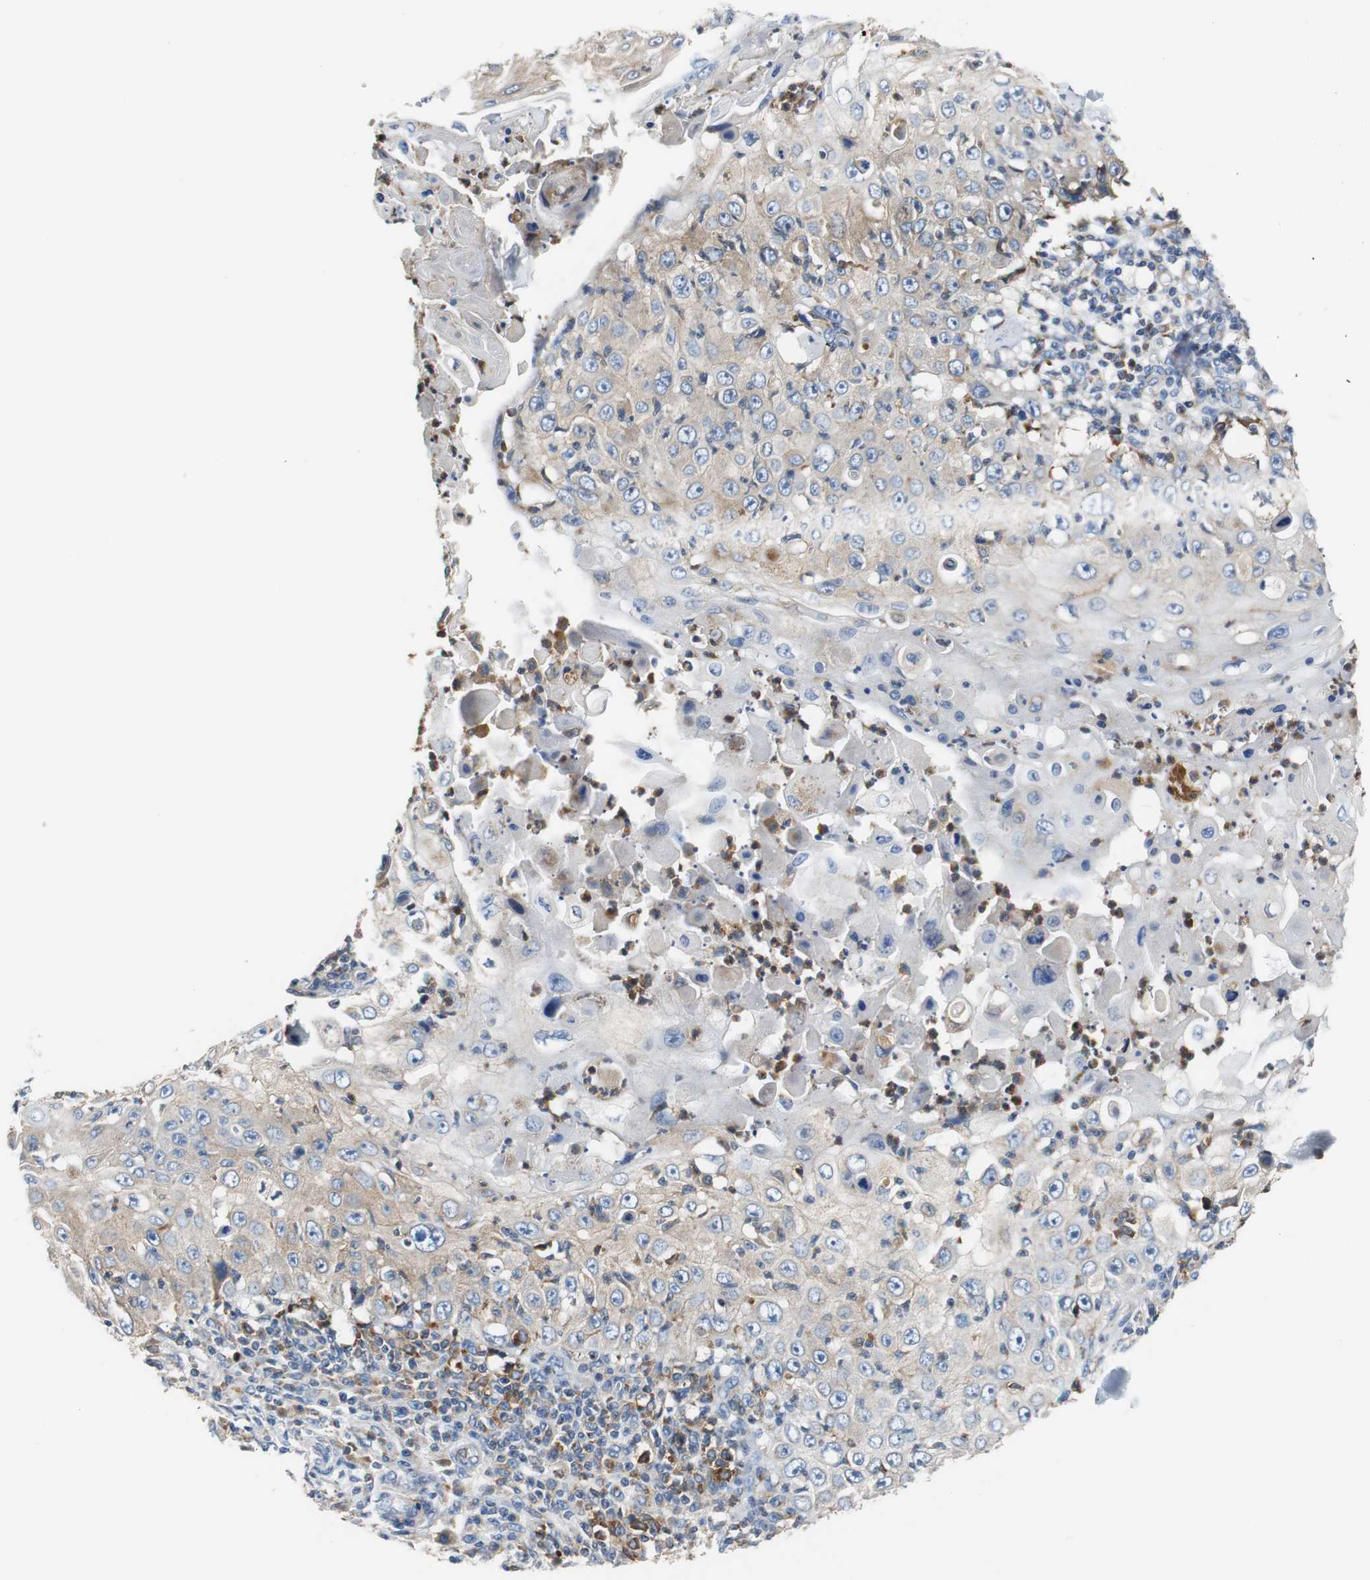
{"staining": {"intensity": "weak", "quantity": "25%-75%", "location": "cytoplasmic/membranous"}, "tissue": "skin cancer", "cell_type": "Tumor cells", "image_type": "cancer", "snomed": [{"axis": "morphology", "description": "Squamous cell carcinoma, NOS"}, {"axis": "topography", "description": "Skin"}], "caption": "Immunohistochemistry micrograph of neoplastic tissue: human skin cancer (squamous cell carcinoma) stained using immunohistochemistry shows low levels of weak protein expression localized specifically in the cytoplasmic/membranous of tumor cells, appearing as a cytoplasmic/membranous brown color.", "gene": "VAMP8", "patient": {"sex": "male", "age": 86}}